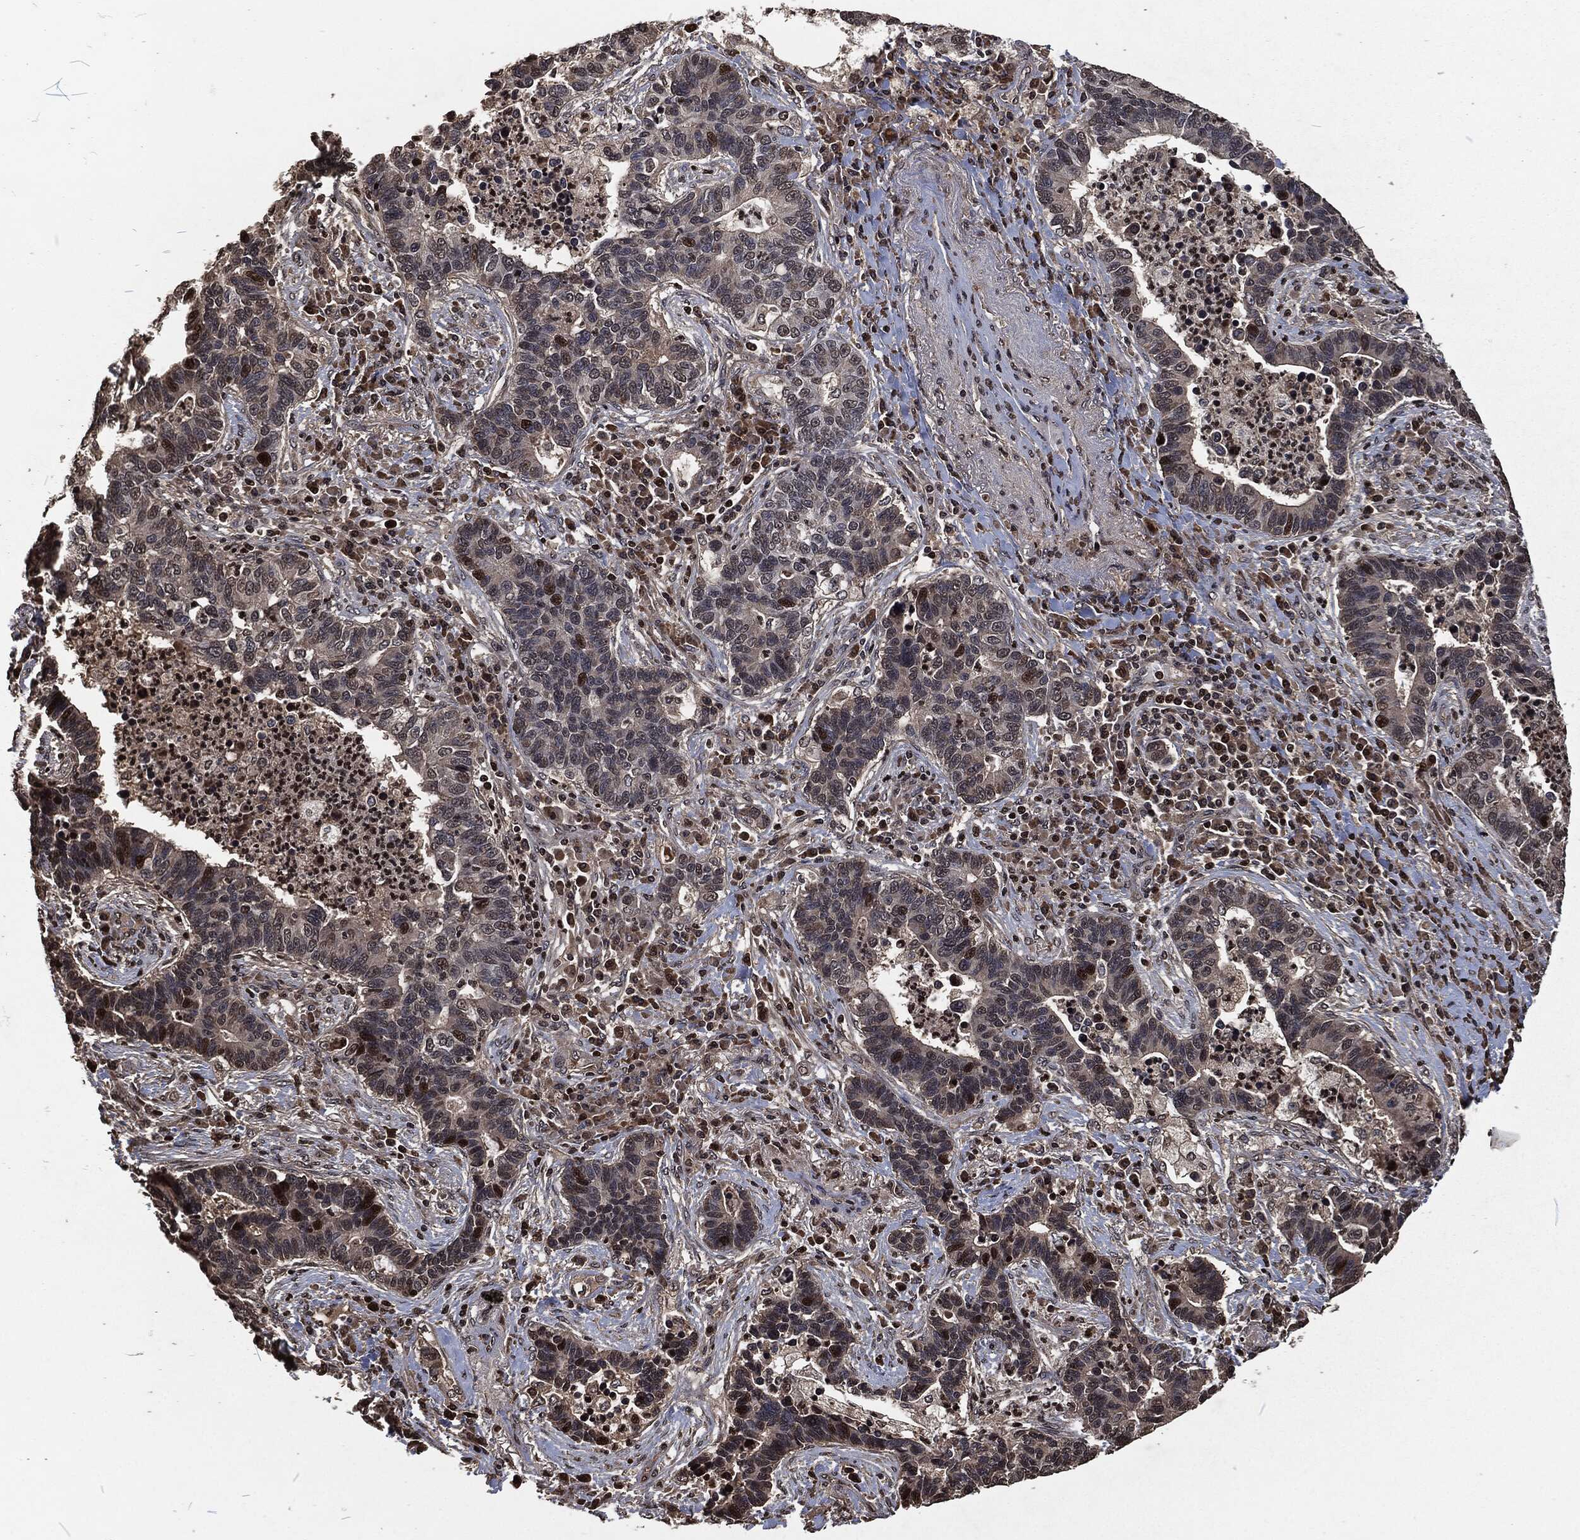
{"staining": {"intensity": "moderate", "quantity": "<25%", "location": "nuclear"}, "tissue": "lung cancer", "cell_type": "Tumor cells", "image_type": "cancer", "snomed": [{"axis": "morphology", "description": "Adenocarcinoma, NOS"}, {"axis": "topography", "description": "Lung"}], "caption": "IHC (DAB (3,3'-diaminobenzidine)) staining of lung cancer (adenocarcinoma) exhibits moderate nuclear protein expression in about <25% of tumor cells.", "gene": "SNAI1", "patient": {"sex": "female", "age": 57}}